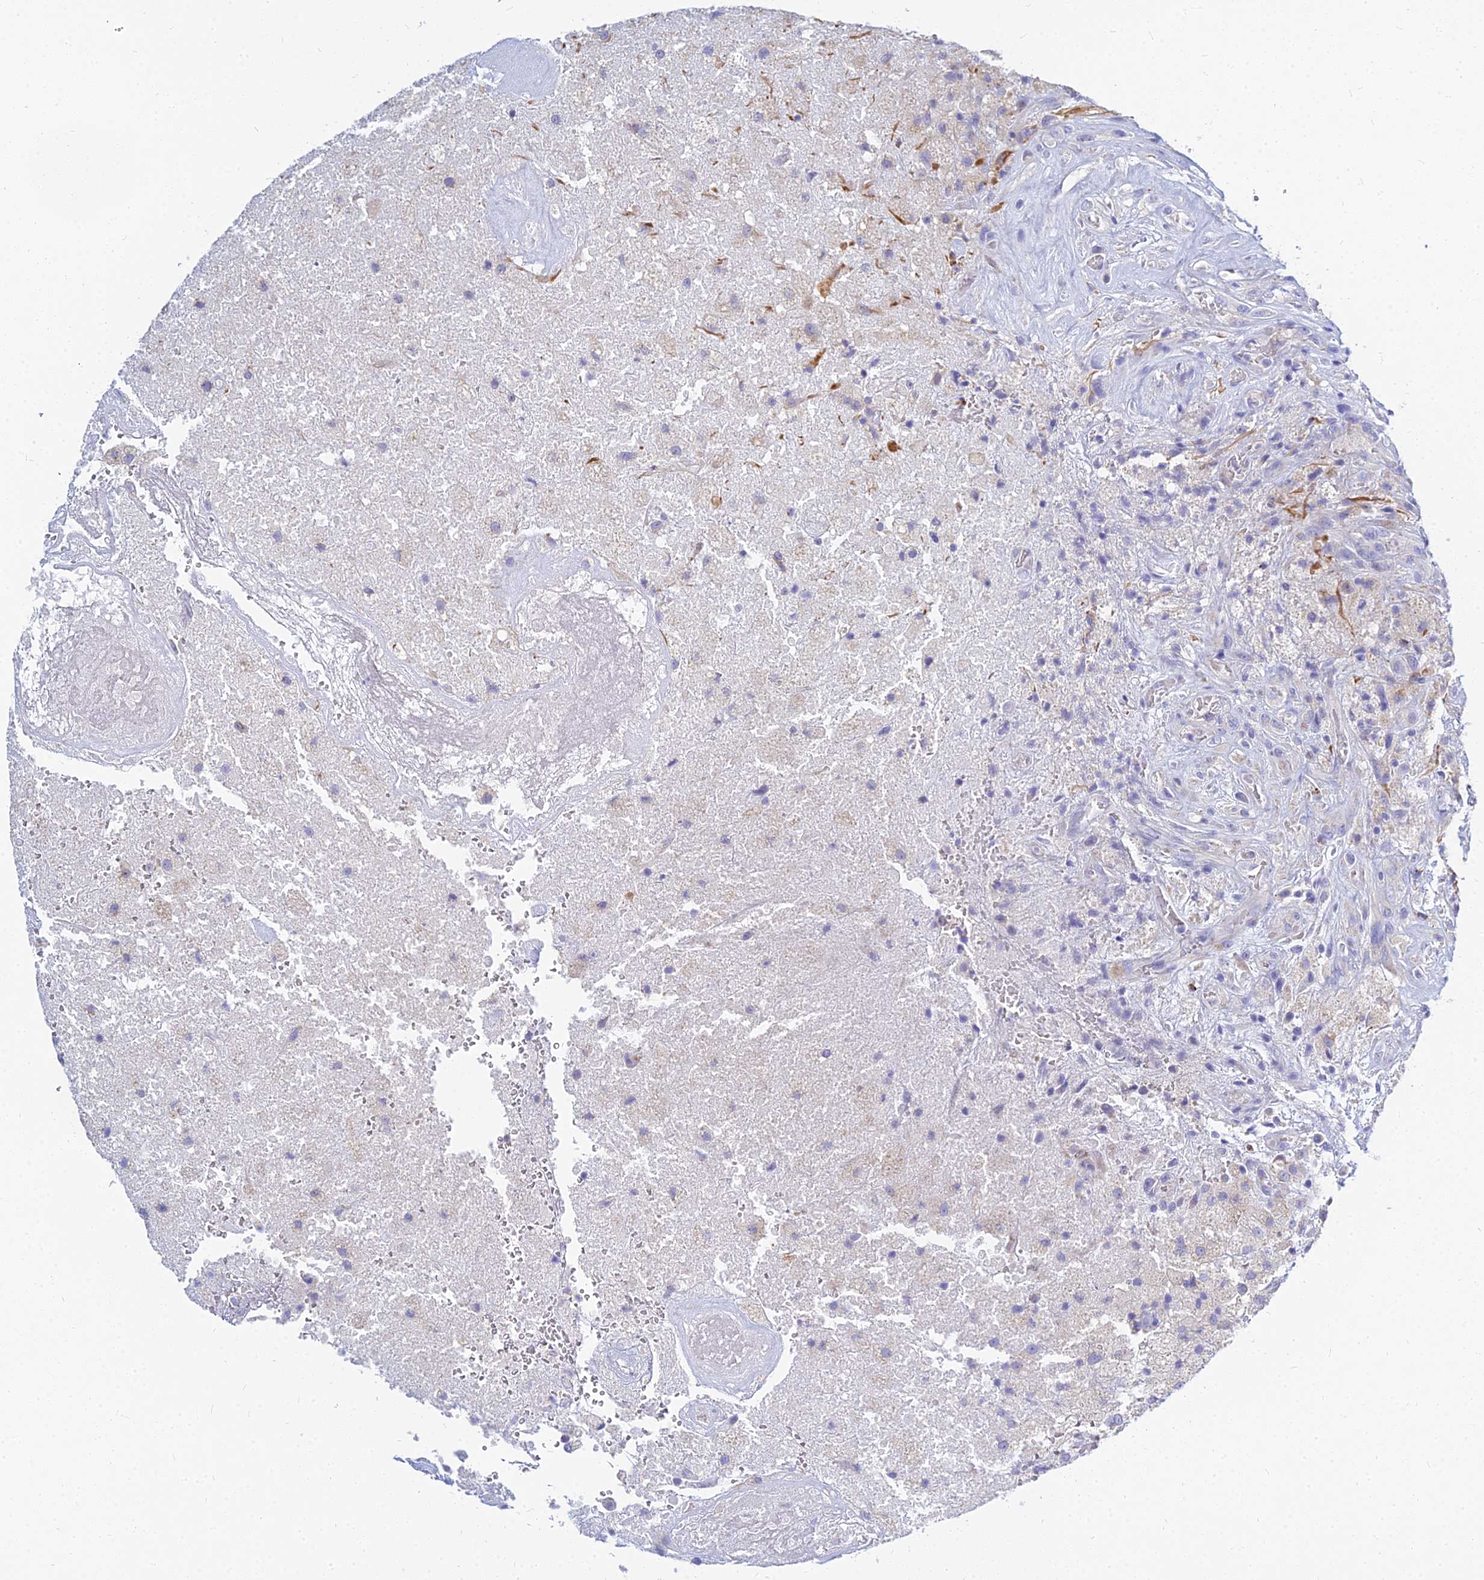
{"staining": {"intensity": "negative", "quantity": "none", "location": "none"}, "tissue": "glioma", "cell_type": "Tumor cells", "image_type": "cancer", "snomed": [{"axis": "morphology", "description": "Glioma, malignant, High grade"}, {"axis": "topography", "description": "Brain"}], "caption": "Immunohistochemical staining of malignant glioma (high-grade) shows no significant staining in tumor cells.", "gene": "ZNF552", "patient": {"sex": "male", "age": 56}}